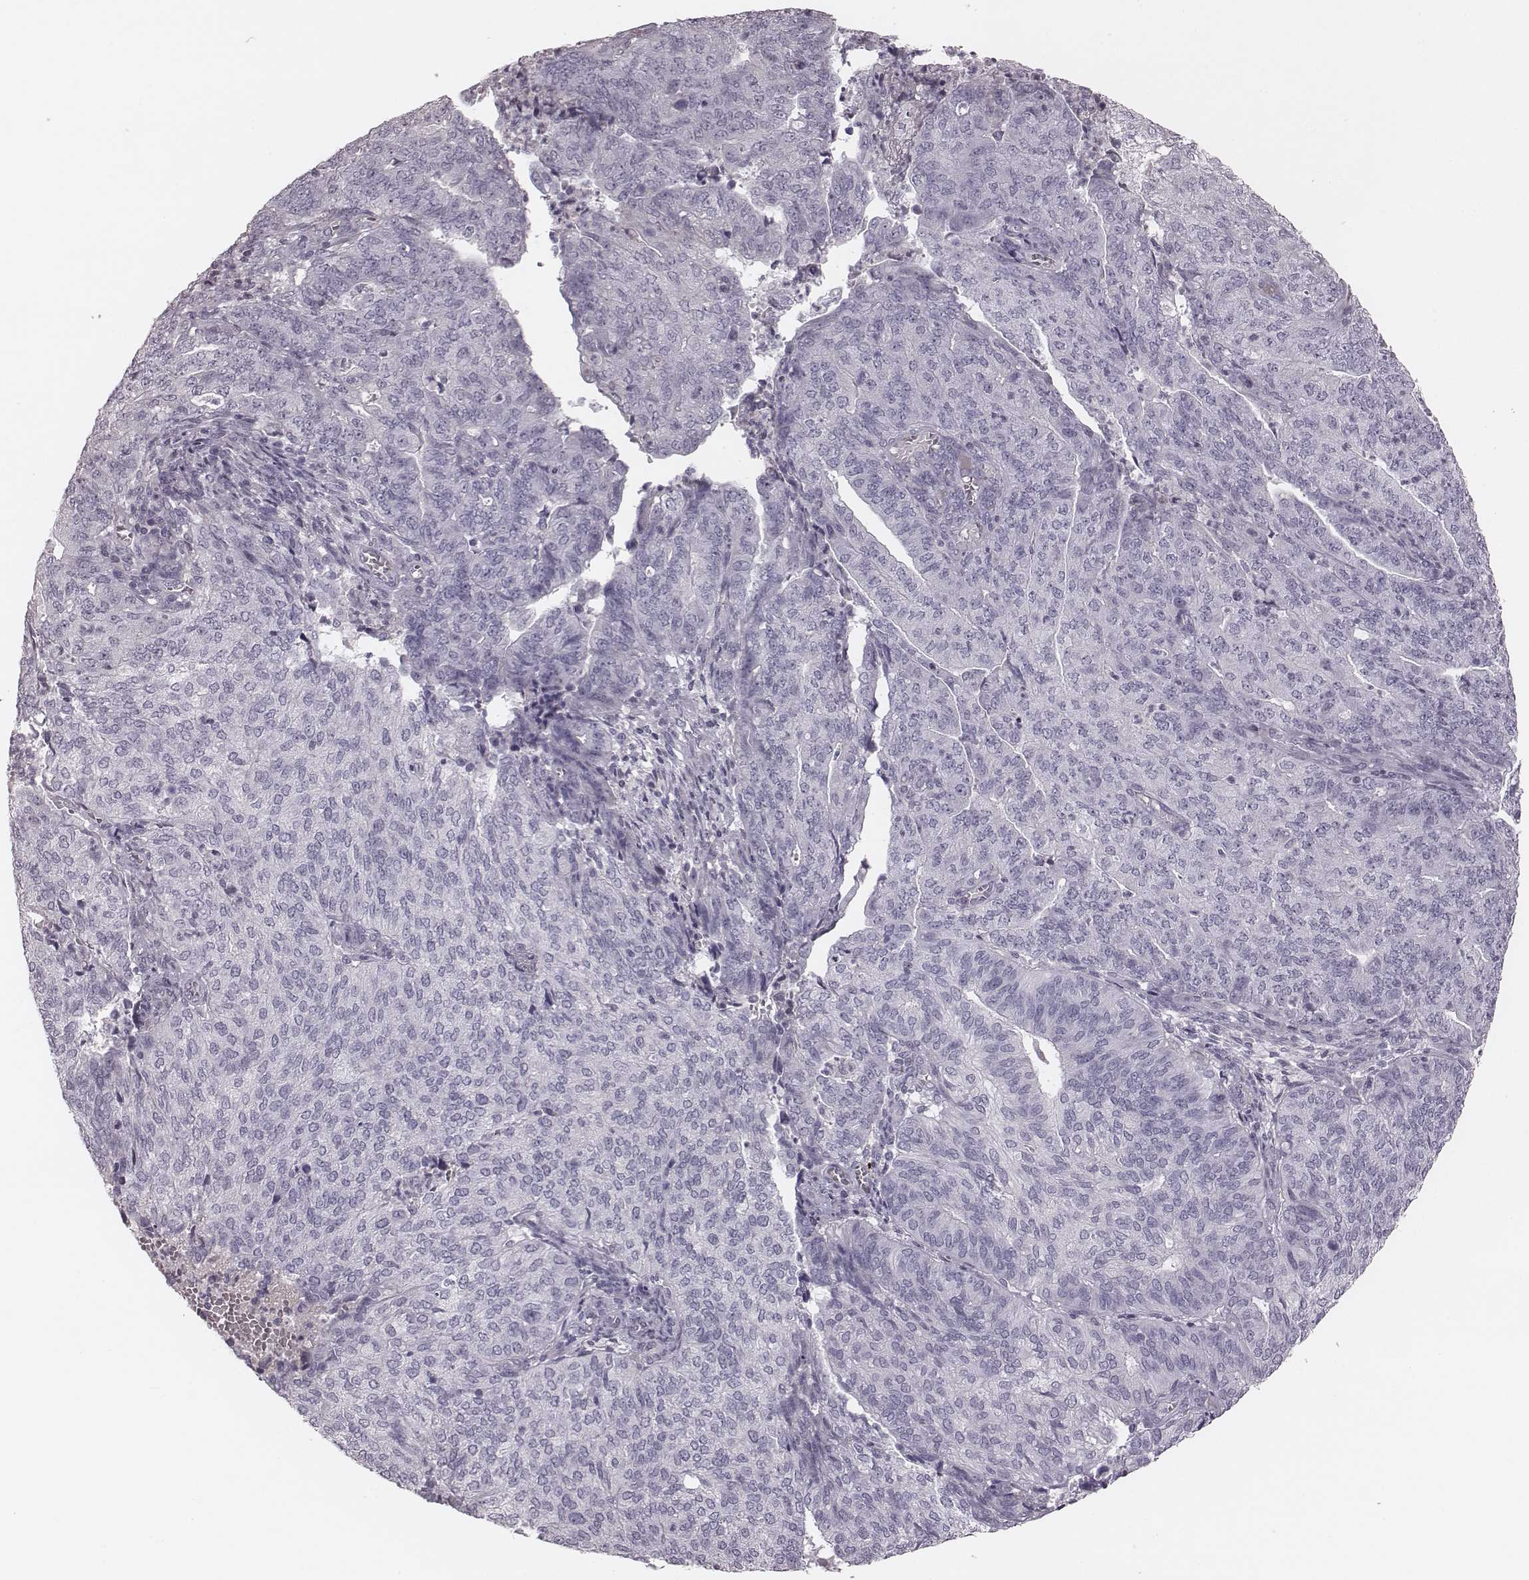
{"staining": {"intensity": "negative", "quantity": "none", "location": "none"}, "tissue": "endometrial cancer", "cell_type": "Tumor cells", "image_type": "cancer", "snomed": [{"axis": "morphology", "description": "Adenocarcinoma, NOS"}, {"axis": "topography", "description": "Endometrium"}], "caption": "Endometrial adenocarcinoma stained for a protein using immunohistochemistry shows no expression tumor cells.", "gene": "S100Z", "patient": {"sex": "female", "age": 82}}